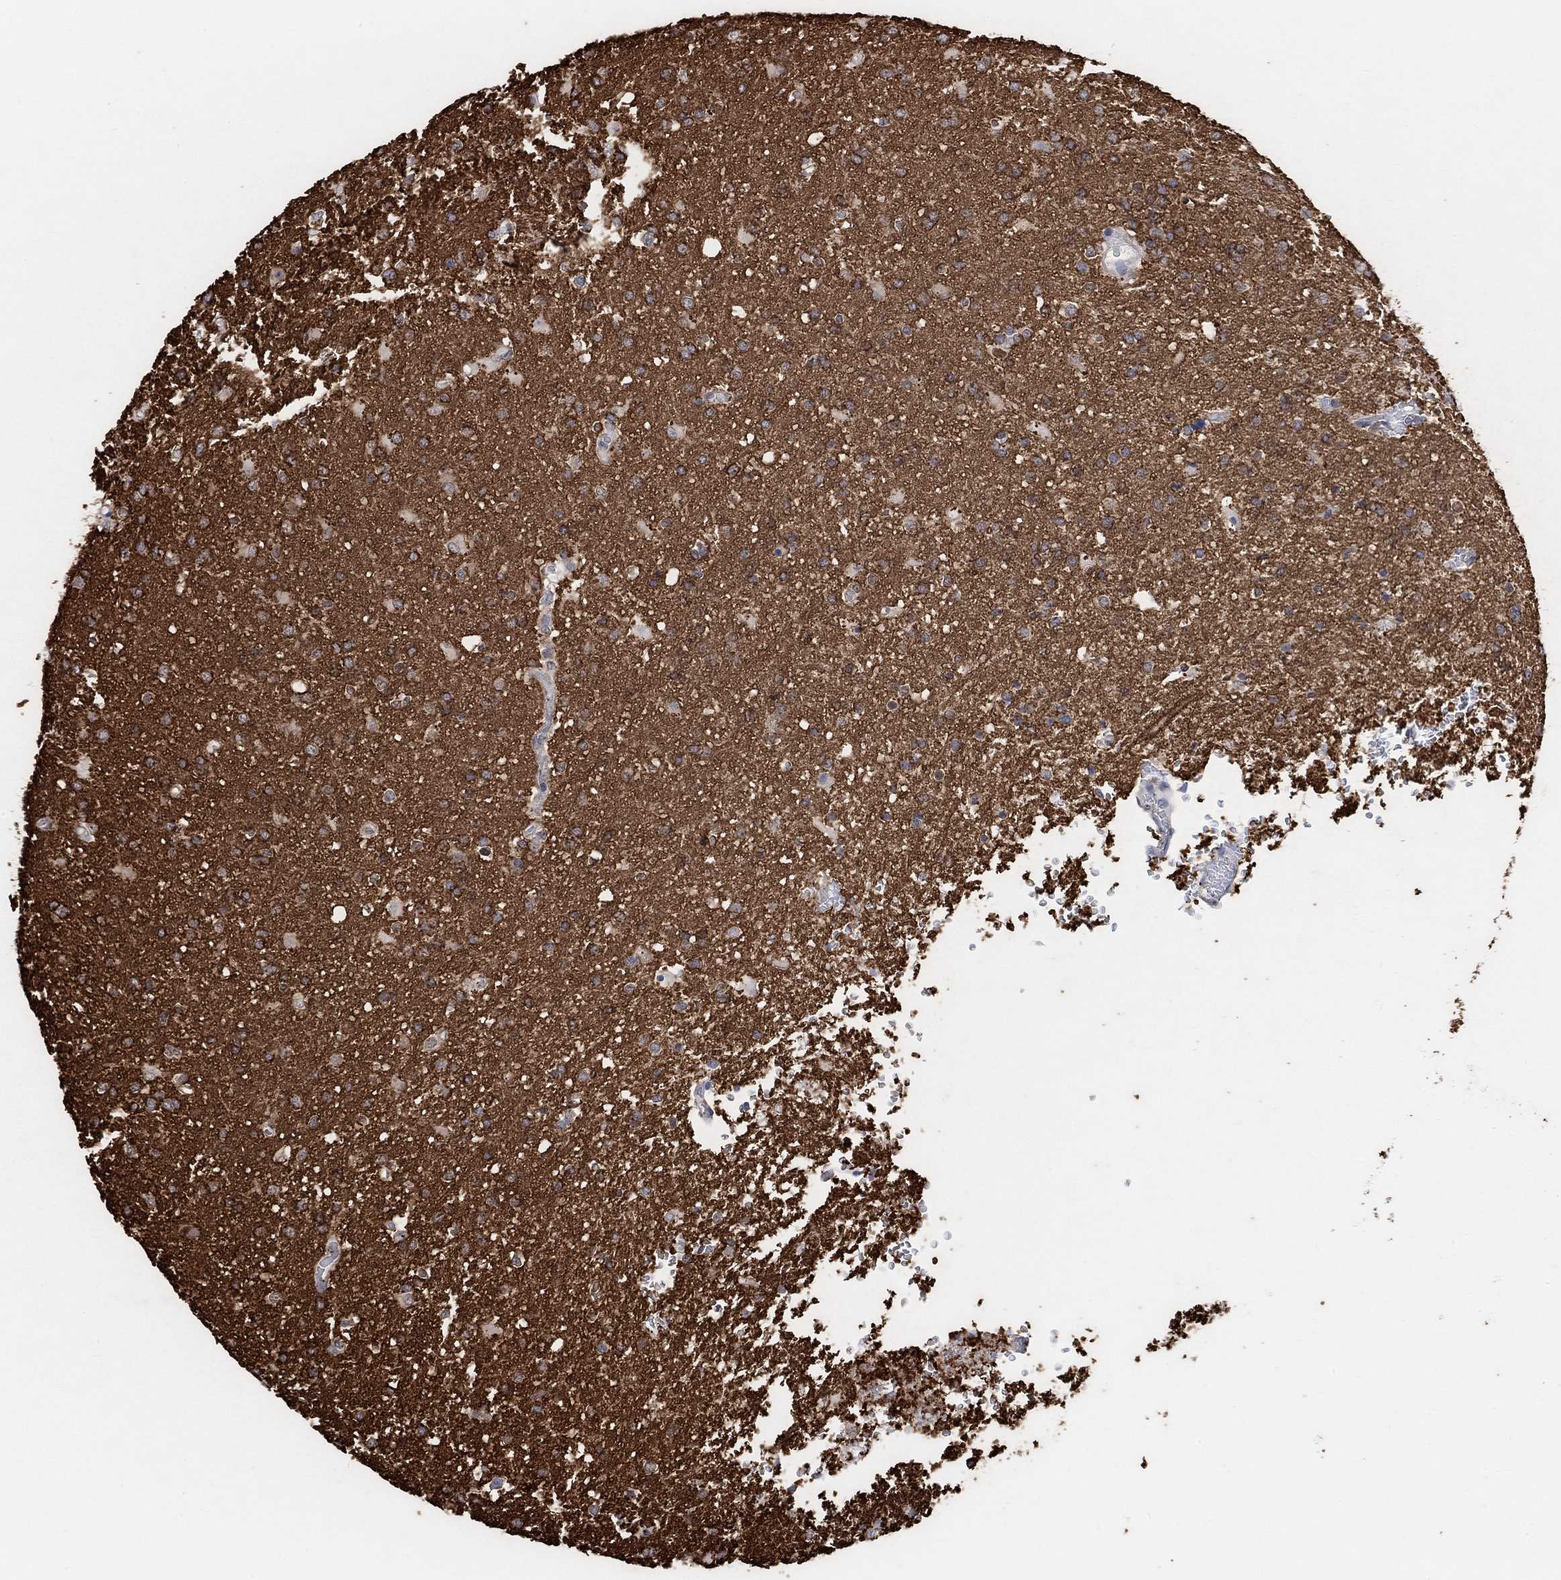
{"staining": {"intensity": "negative", "quantity": "none", "location": "none"}, "tissue": "glioma", "cell_type": "Tumor cells", "image_type": "cancer", "snomed": [{"axis": "morphology", "description": "Glioma, malignant, High grade"}, {"axis": "topography", "description": "Brain"}], "caption": "A histopathology image of human glioma is negative for staining in tumor cells. (Brightfield microscopy of DAB immunohistochemistry (IHC) at high magnification).", "gene": "RIMS1", "patient": {"sex": "male", "age": 68}}